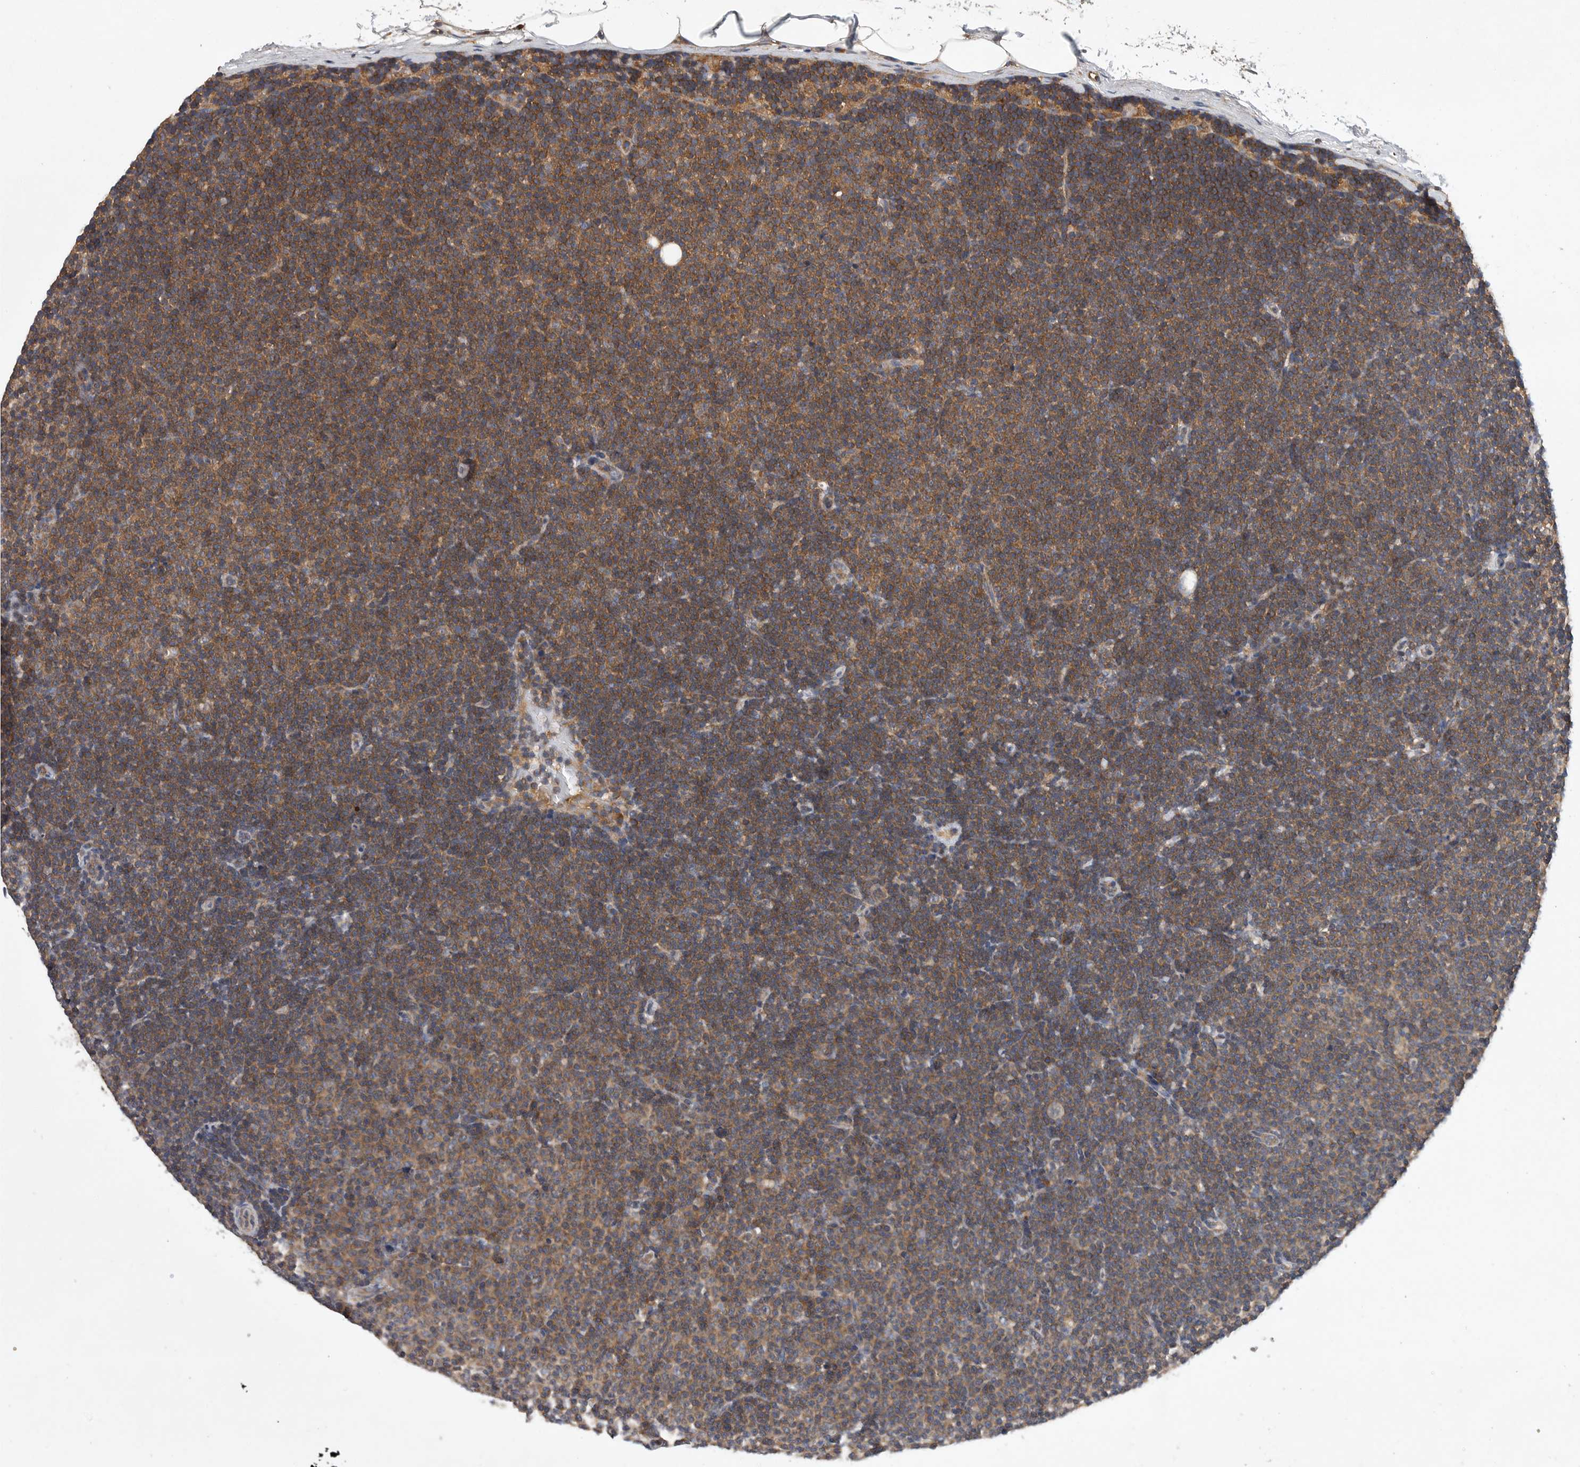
{"staining": {"intensity": "moderate", "quantity": ">75%", "location": "cytoplasmic/membranous"}, "tissue": "lymphoma", "cell_type": "Tumor cells", "image_type": "cancer", "snomed": [{"axis": "morphology", "description": "Malignant lymphoma, non-Hodgkin's type, Low grade"}, {"axis": "topography", "description": "Lymph node"}], "caption": "Lymphoma stained with immunohistochemistry reveals moderate cytoplasmic/membranous positivity in approximately >75% of tumor cells.", "gene": "OXR1", "patient": {"sex": "female", "age": 53}}